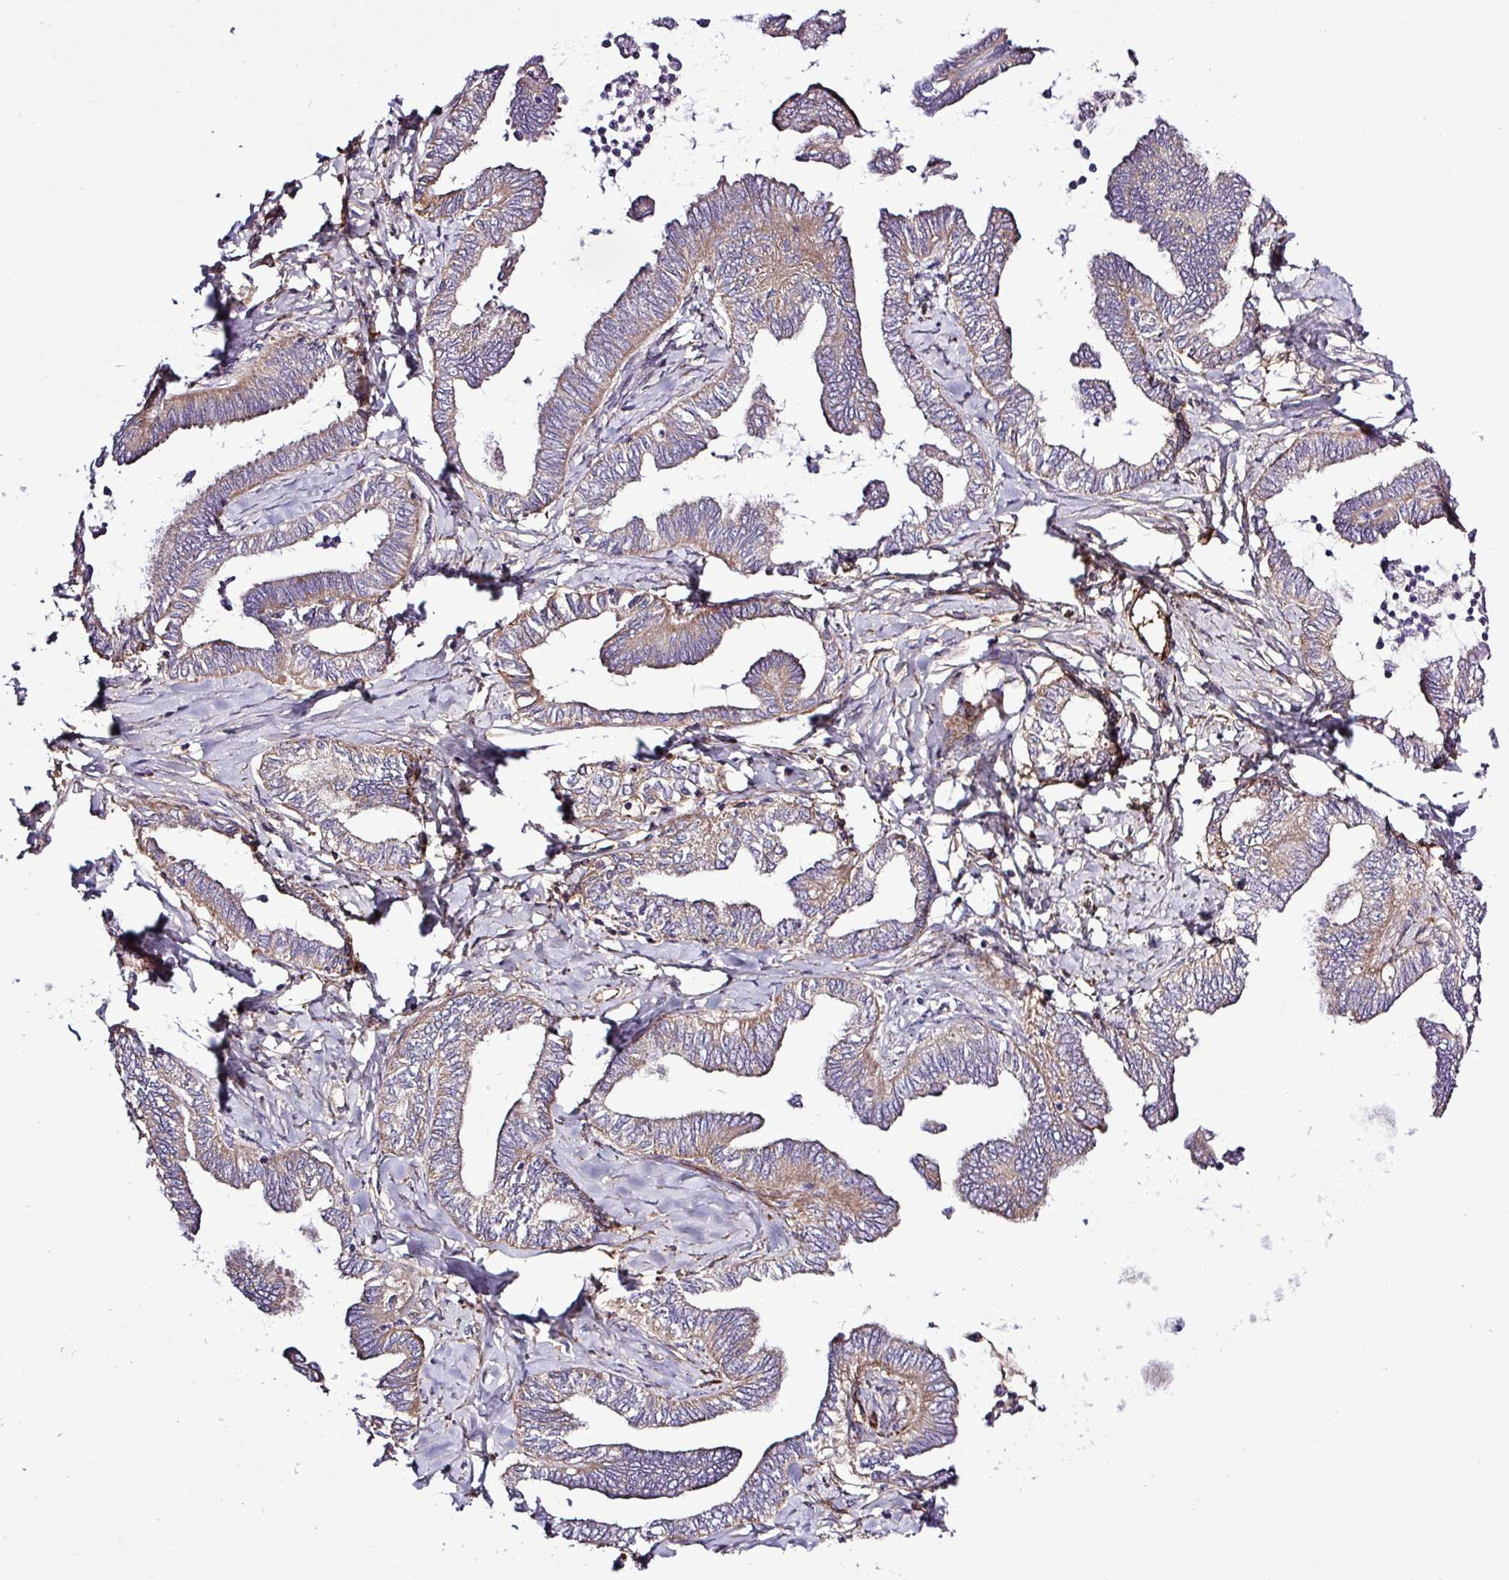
{"staining": {"intensity": "moderate", "quantity": ">75%", "location": "cytoplasmic/membranous"}, "tissue": "ovarian cancer", "cell_type": "Tumor cells", "image_type": "cancer", "snomed": [{"axis": "morphology", "description": "Carcinoma, endometroid"}, {"axis": "topography", "description": "Ovary"}], "caption": "A micrograph of endometroid carcinoma (ovarian) stained for a protein demonstrates moderate cytoplasmic/membranous brown staining in tumor cells.", "gene": "CWH43", "patient": {"sex": "female", "age": 70}}